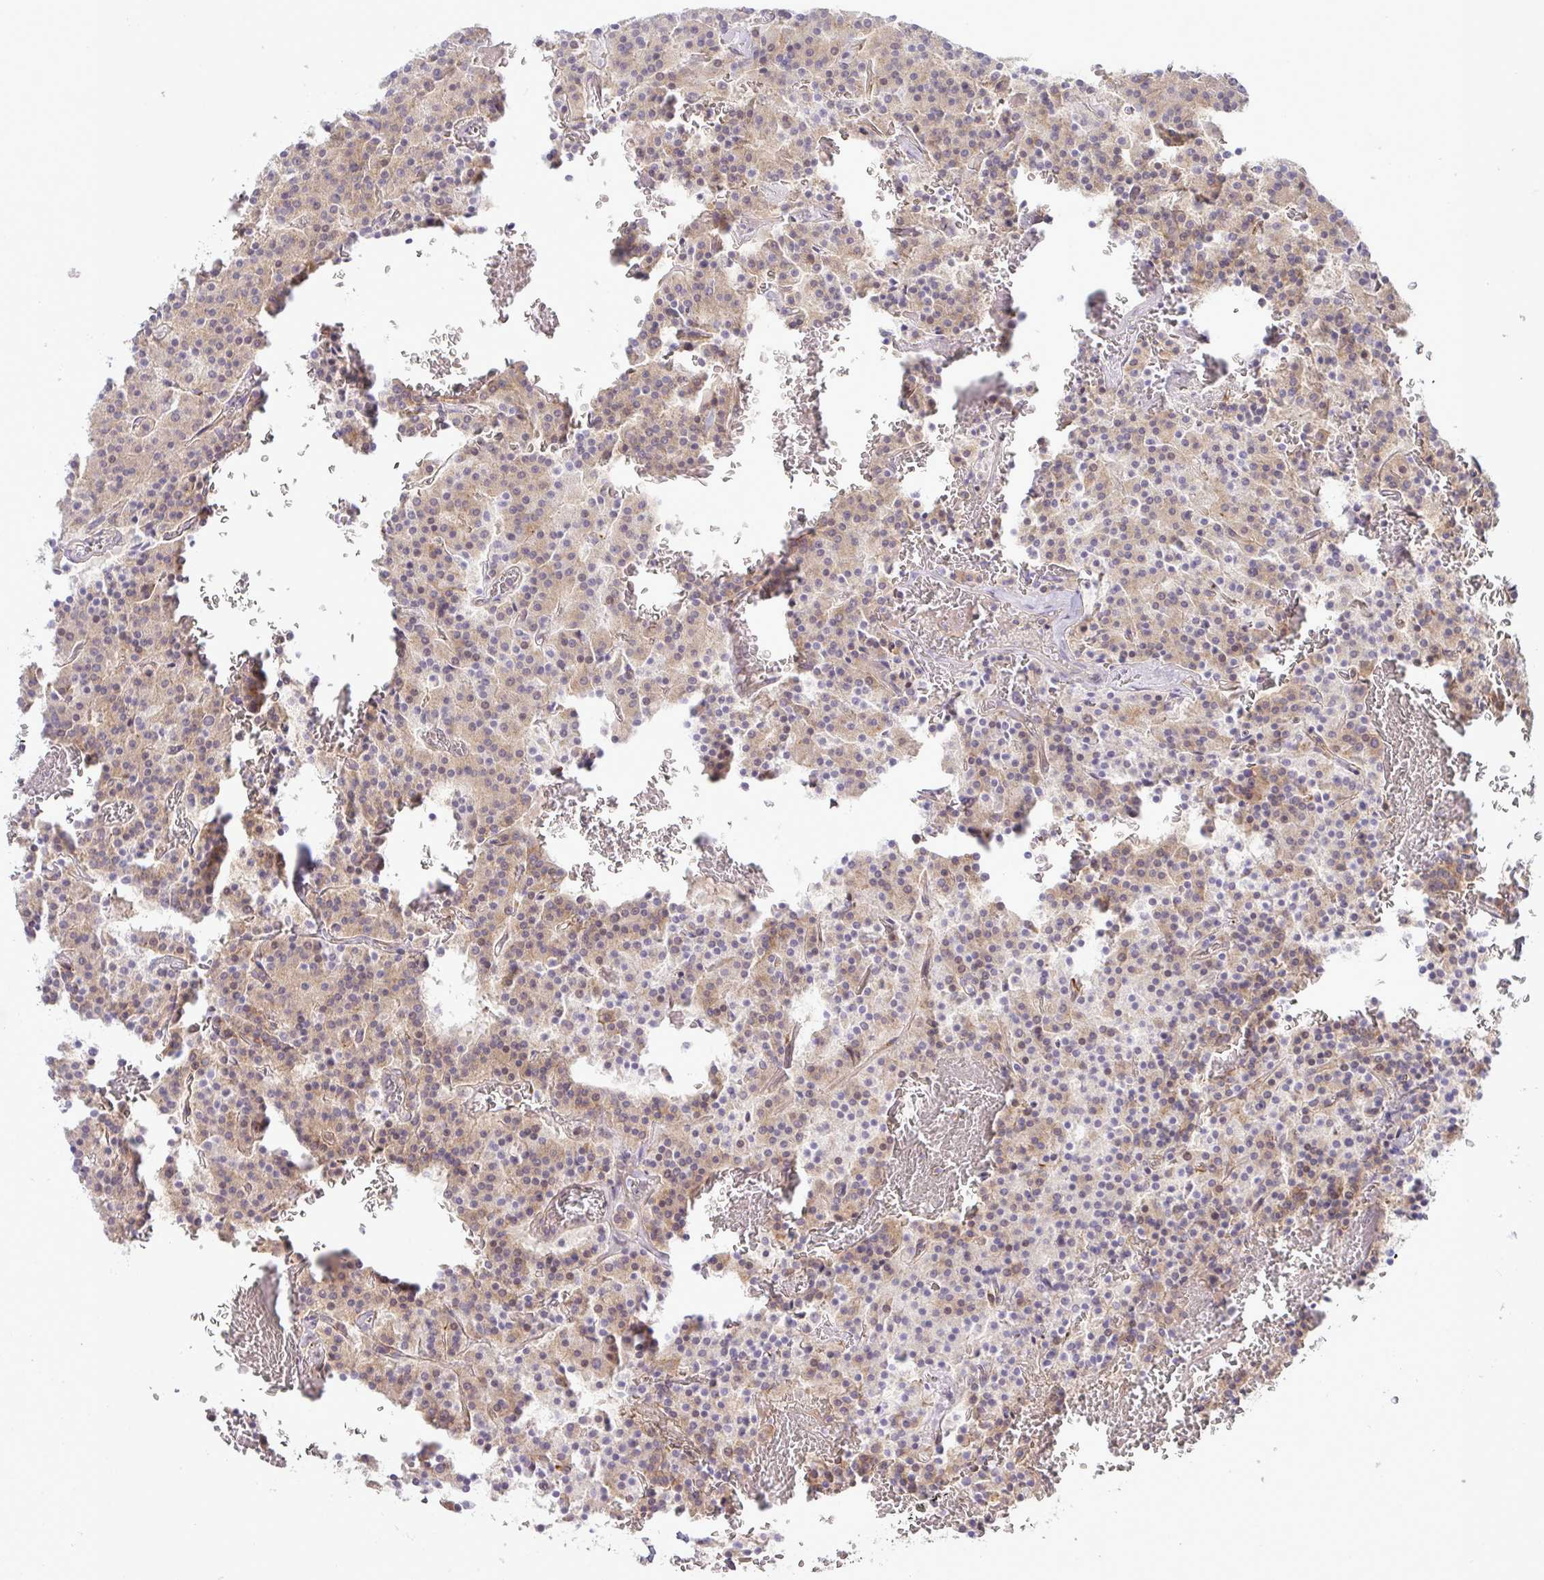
{"staining": {"intensity": "weak", "quantity": "25%-75%", "location": "cytoplasmic/membranous"}, "tissue": "carcinoid", "cell_type": "Tumor cells", "image_type": "cancer", "snomed": [{"axis": "morphology", "description": "Carcinoid, malignant, NOS"}, {"axis": "topography", "description": "Lung"}], "caption": "This is a micrograph of immunohistochemistry staining of carcinoid (malignant), which shows weak staining in the cytoplasmic/membranous of tumor cells.", "gene": "SLC9A6", "patient": {"sex": "male", "age": 70}}